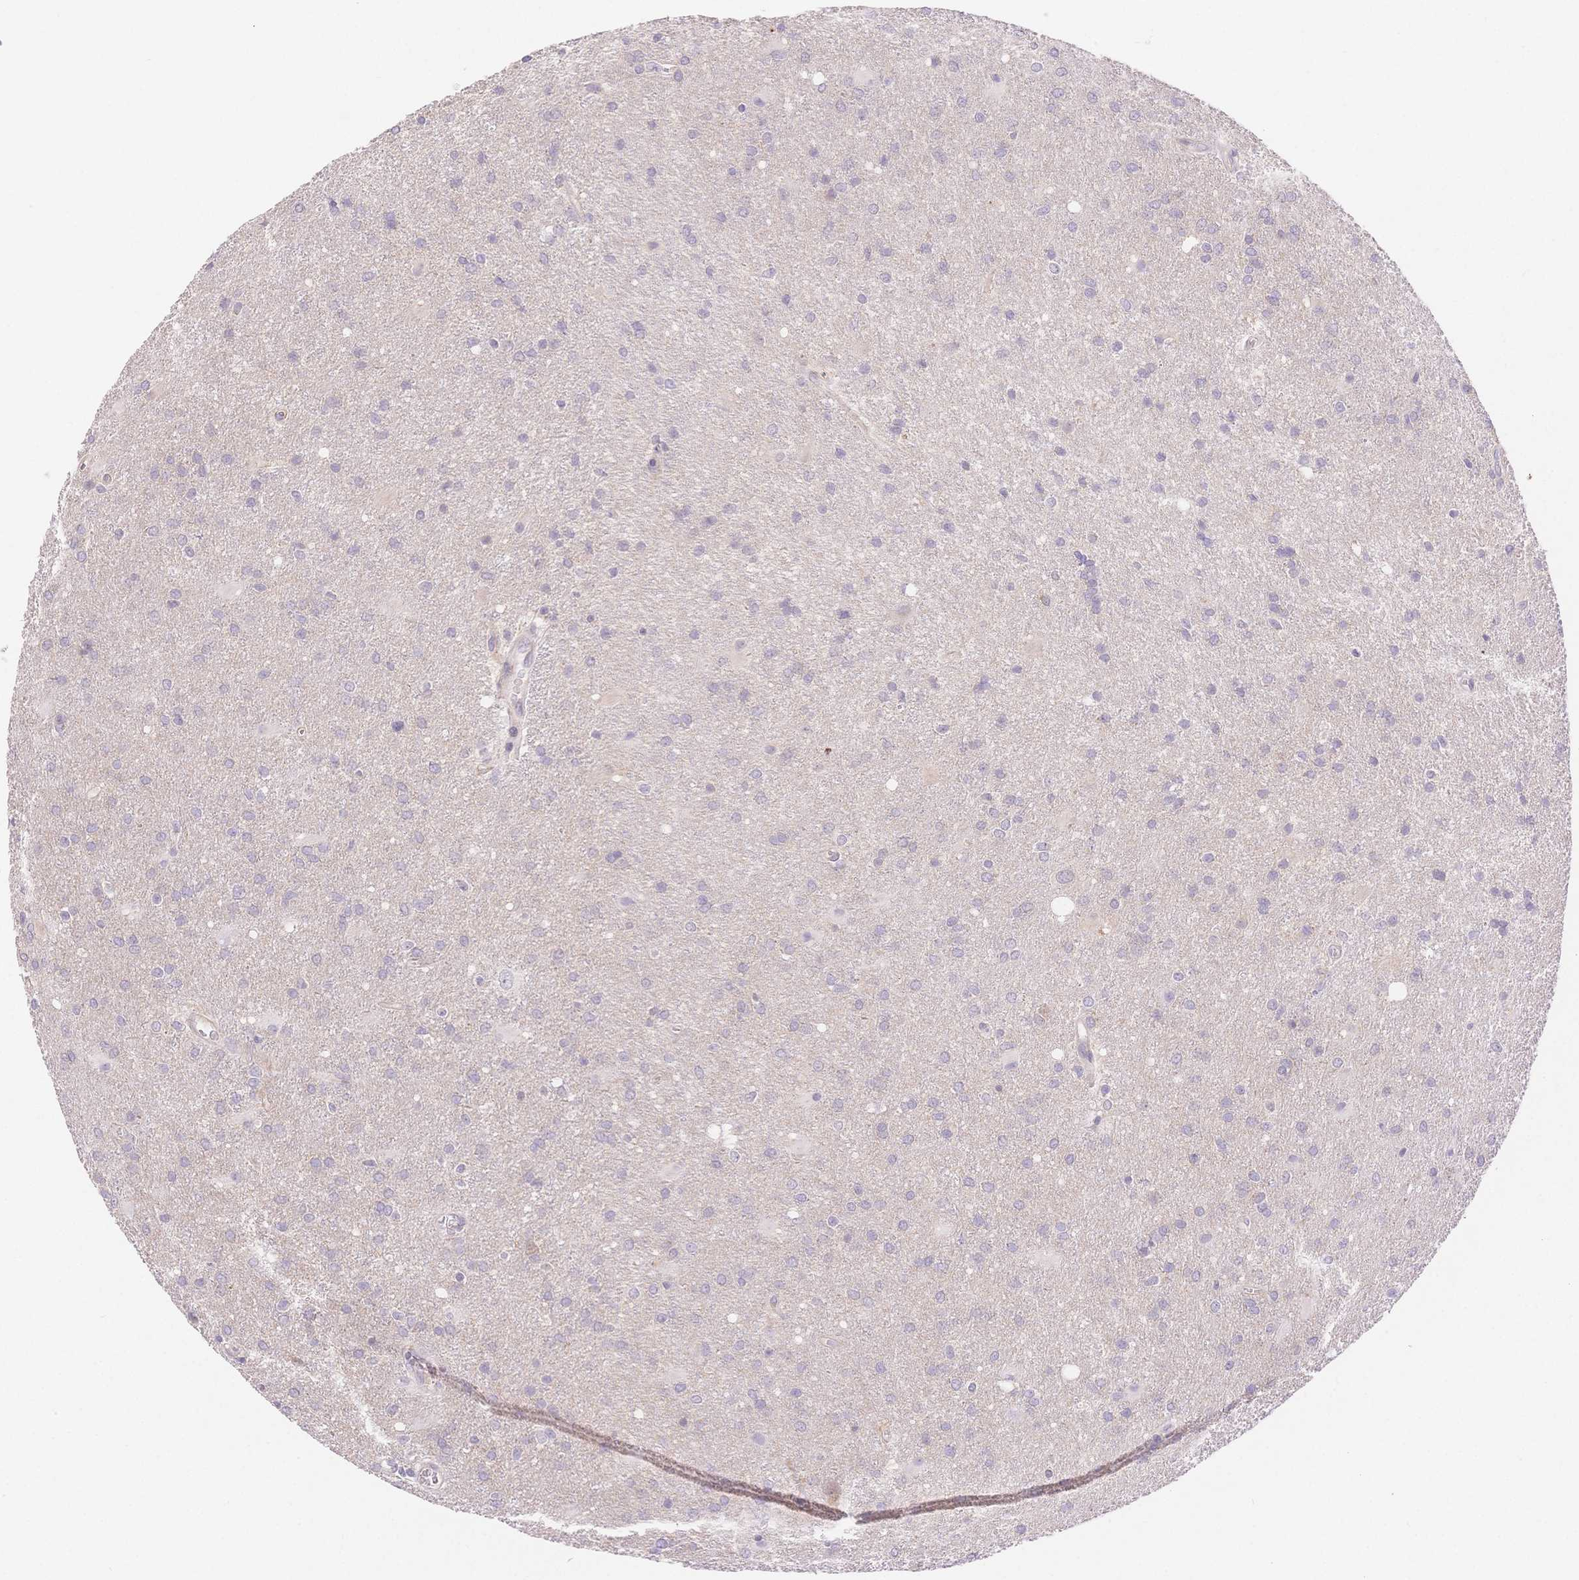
{"staining": {"intensity": "negative", "quantity": "none", "location": "none"}, "tissue": "glioma", "cell_type": "Tumor cells", "image_type": "cancer", "snomed": [{"axis": "morphology", "description": "Glioma, malignant, Low grade"}, {"axis": "topography", "description": "Brain"}], "caption": "This is a photomicrograph of immunohistochemistry (IHC) staining of glioma, which shows no expression in tumor cells.", "gene": "MYOM1", "patient": {"sex": "male", "age": 66}}